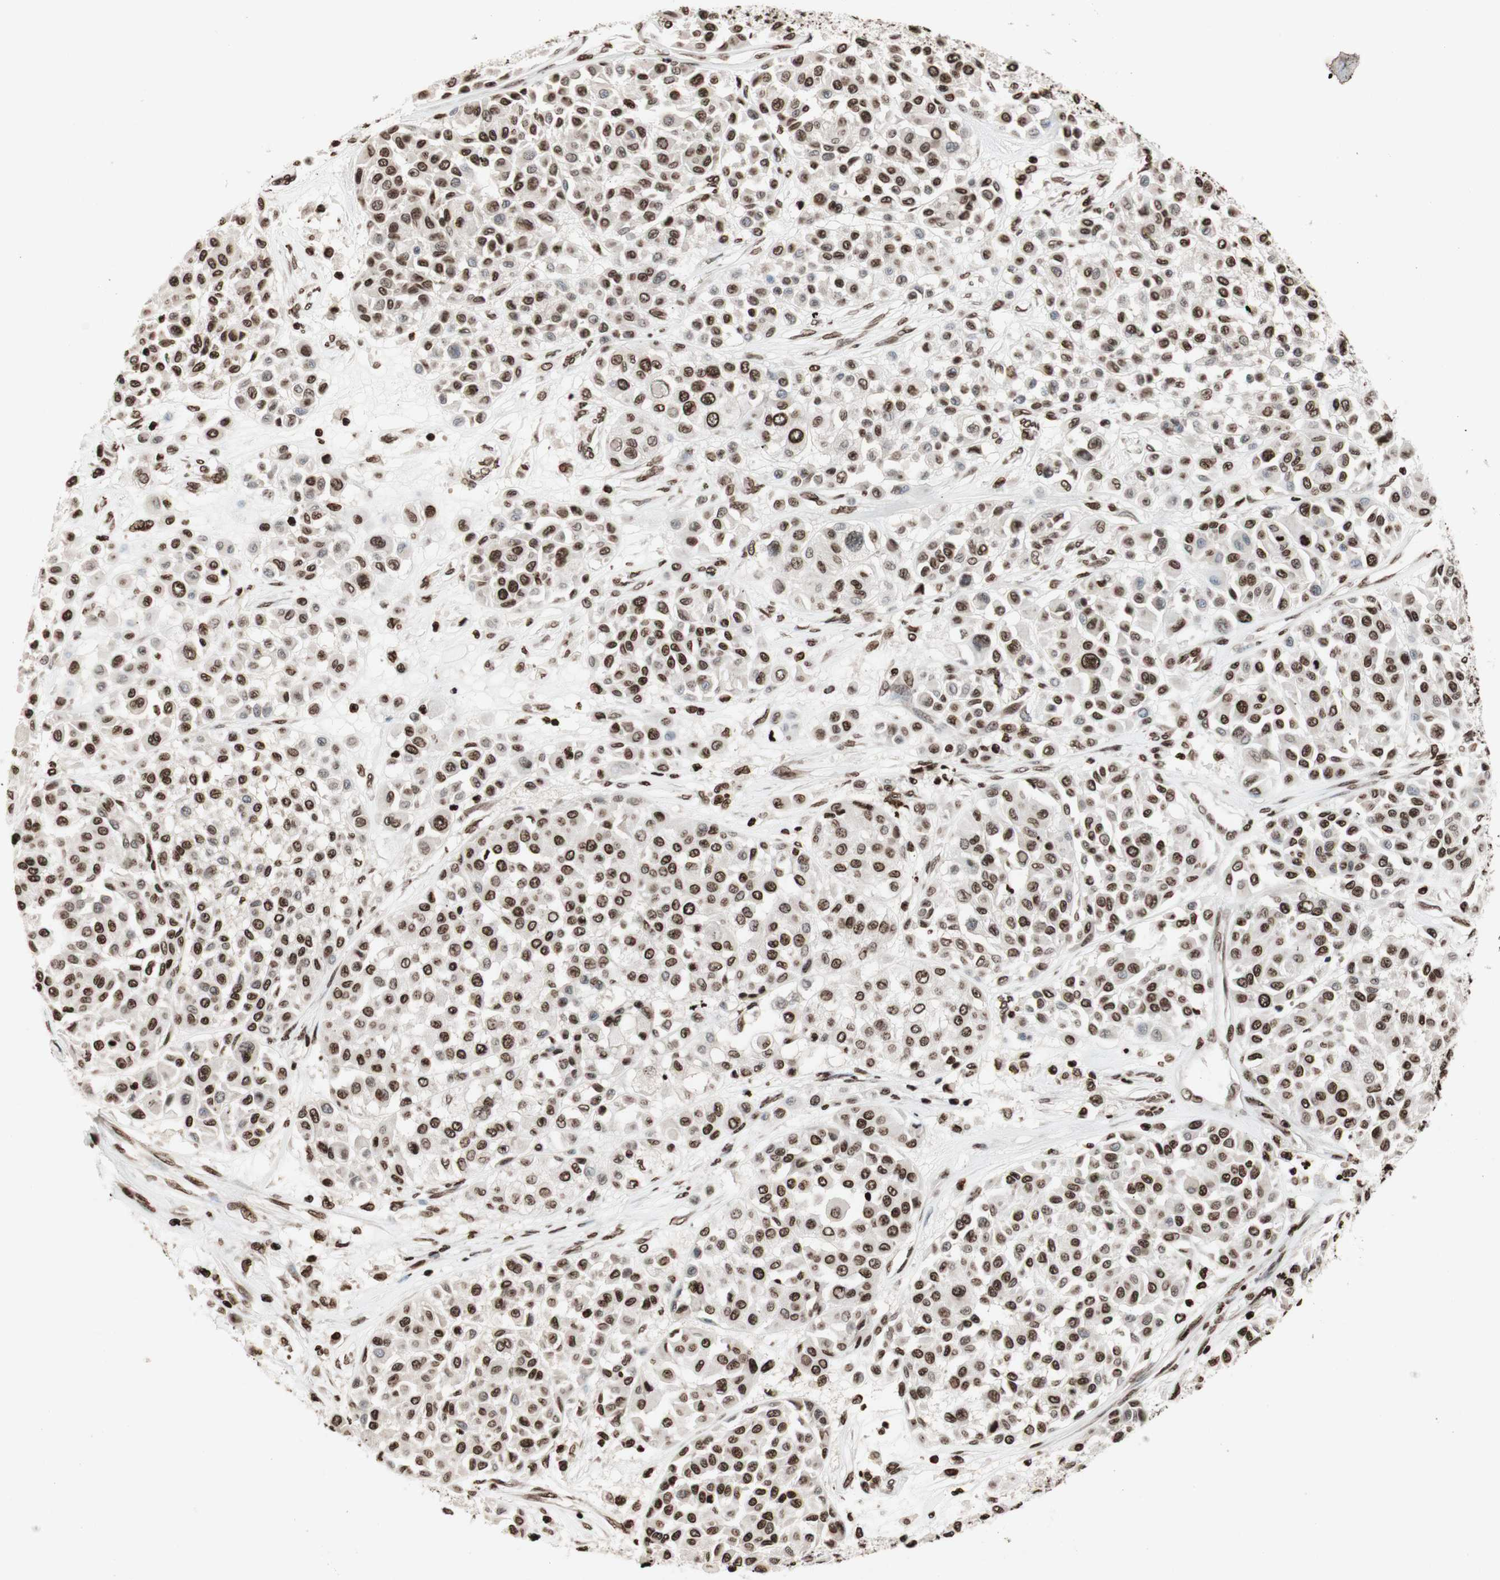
{"staining": {"intensity": "moderate", "quantity": ">75%", "location": "nuclear"}, "tissue": "melanoma", "cell_type": "Tumor cells", "image_type": "cancer", "snomed": [{"axis": "morphology", "description": "Malignant melanoma, Metastatic site"}, {"axis": "topography", "description": "Soft tissue"}], "caption": "There is medium levels of moderate nuclear staining in tumor cells of malignant melanoma (metastatic site), as demonstrated by immunohistochemical staining (brown color).", "gene": "NCOA3", "patient": {"sex": "male", "age": 41}}